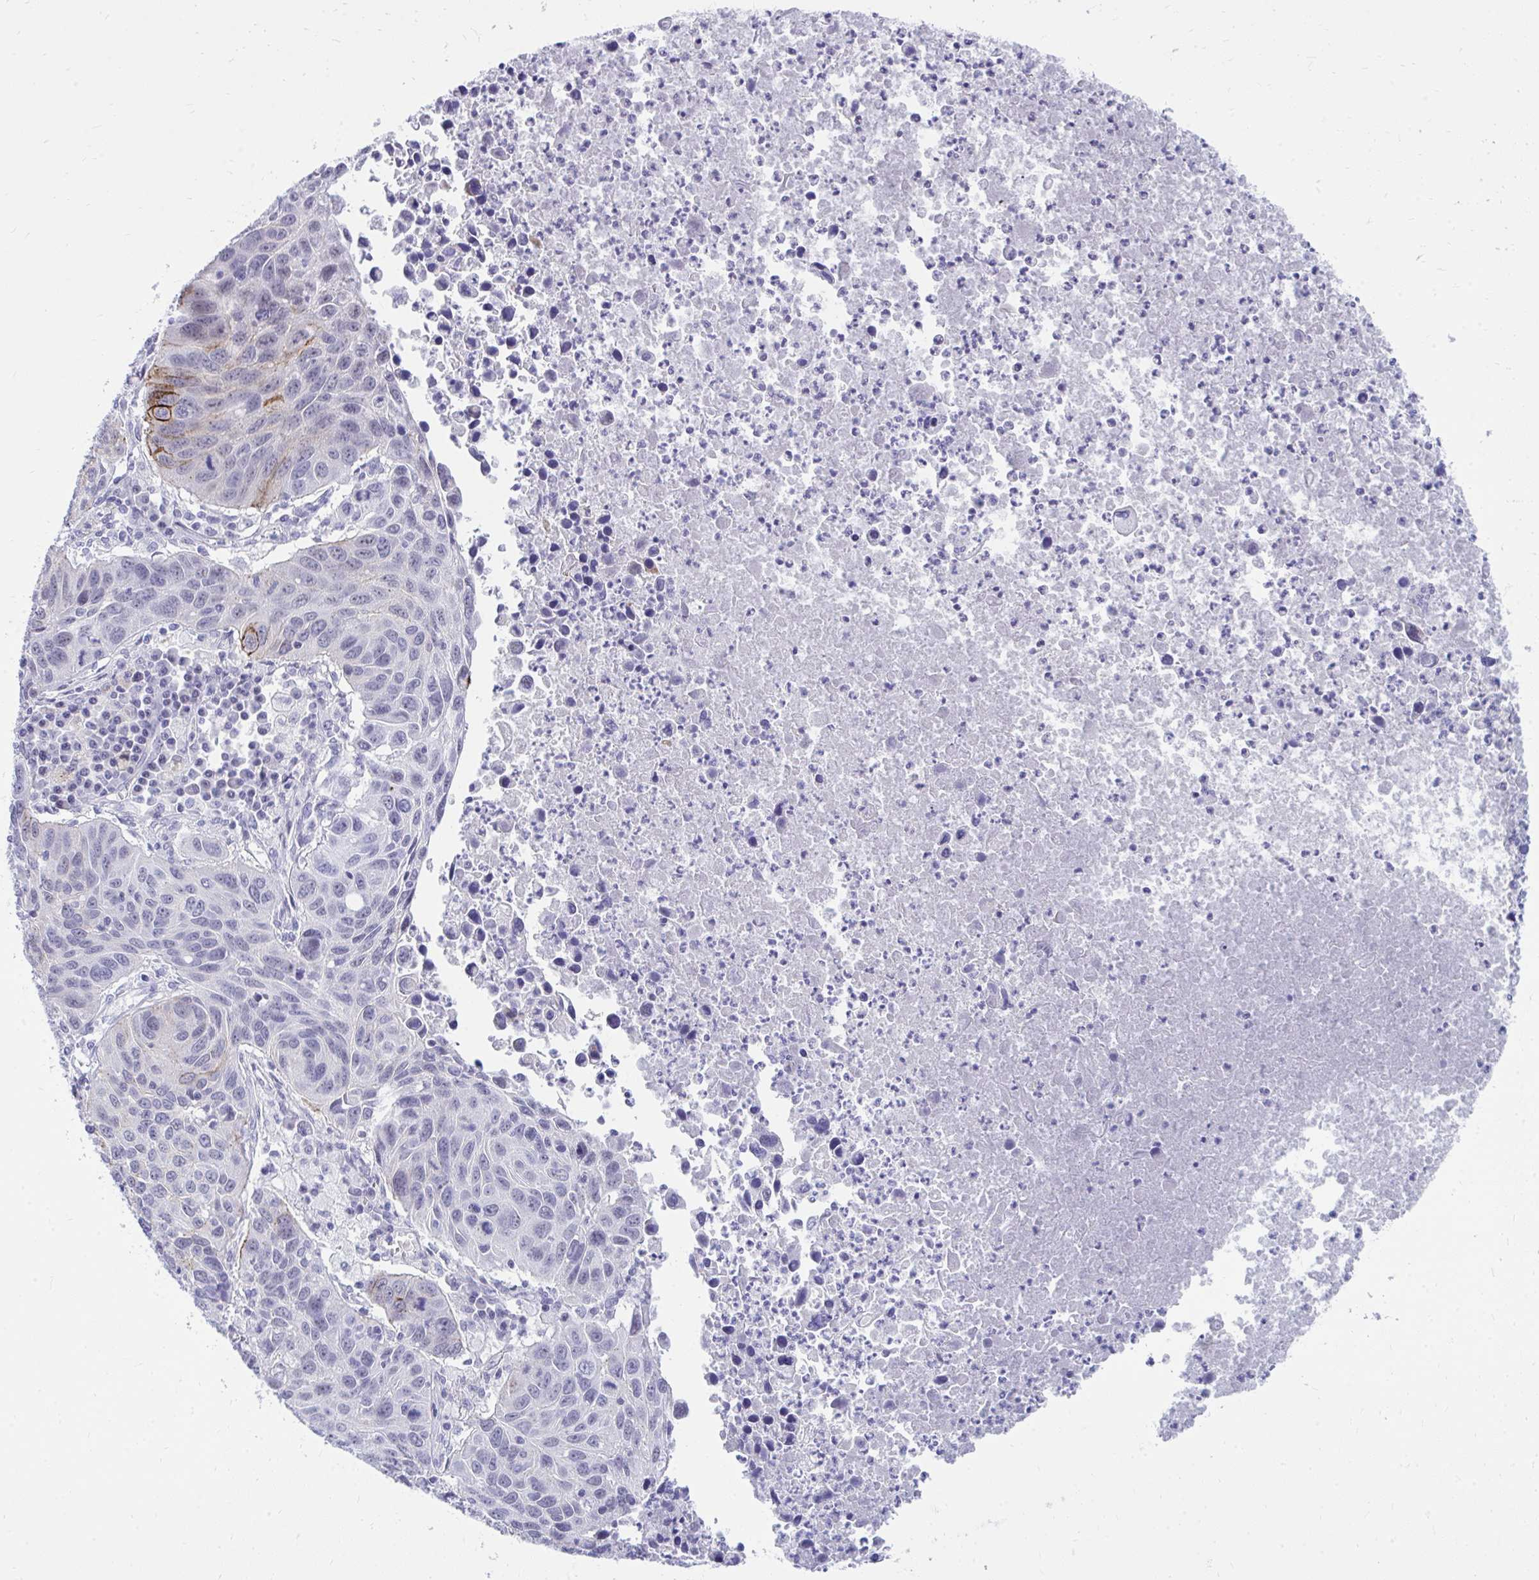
{"staining": {"intensity": "strong", "quantity": "<25%", "location": "cytoplasmic/membranous"}, "tissue": "lung cancer", "cell_type": "Tumor cells", "image_type": "cancer", "snomed": [{"axis": "morphology", "description": "Squamous cell carcinoma, NOS"}, {"axis": "topography", "description": "Lung"}], "caption": "Immunohistochemistry photomicrograph of lung cancer (squamous cell carcinoma) stained for a protein (brown), which shows medium levels of strong cytoplasmic/membranous expression in about <25% of tumor cells.", "gene": "OR5F1", "patient": {"sex": "female", "age": 61}}